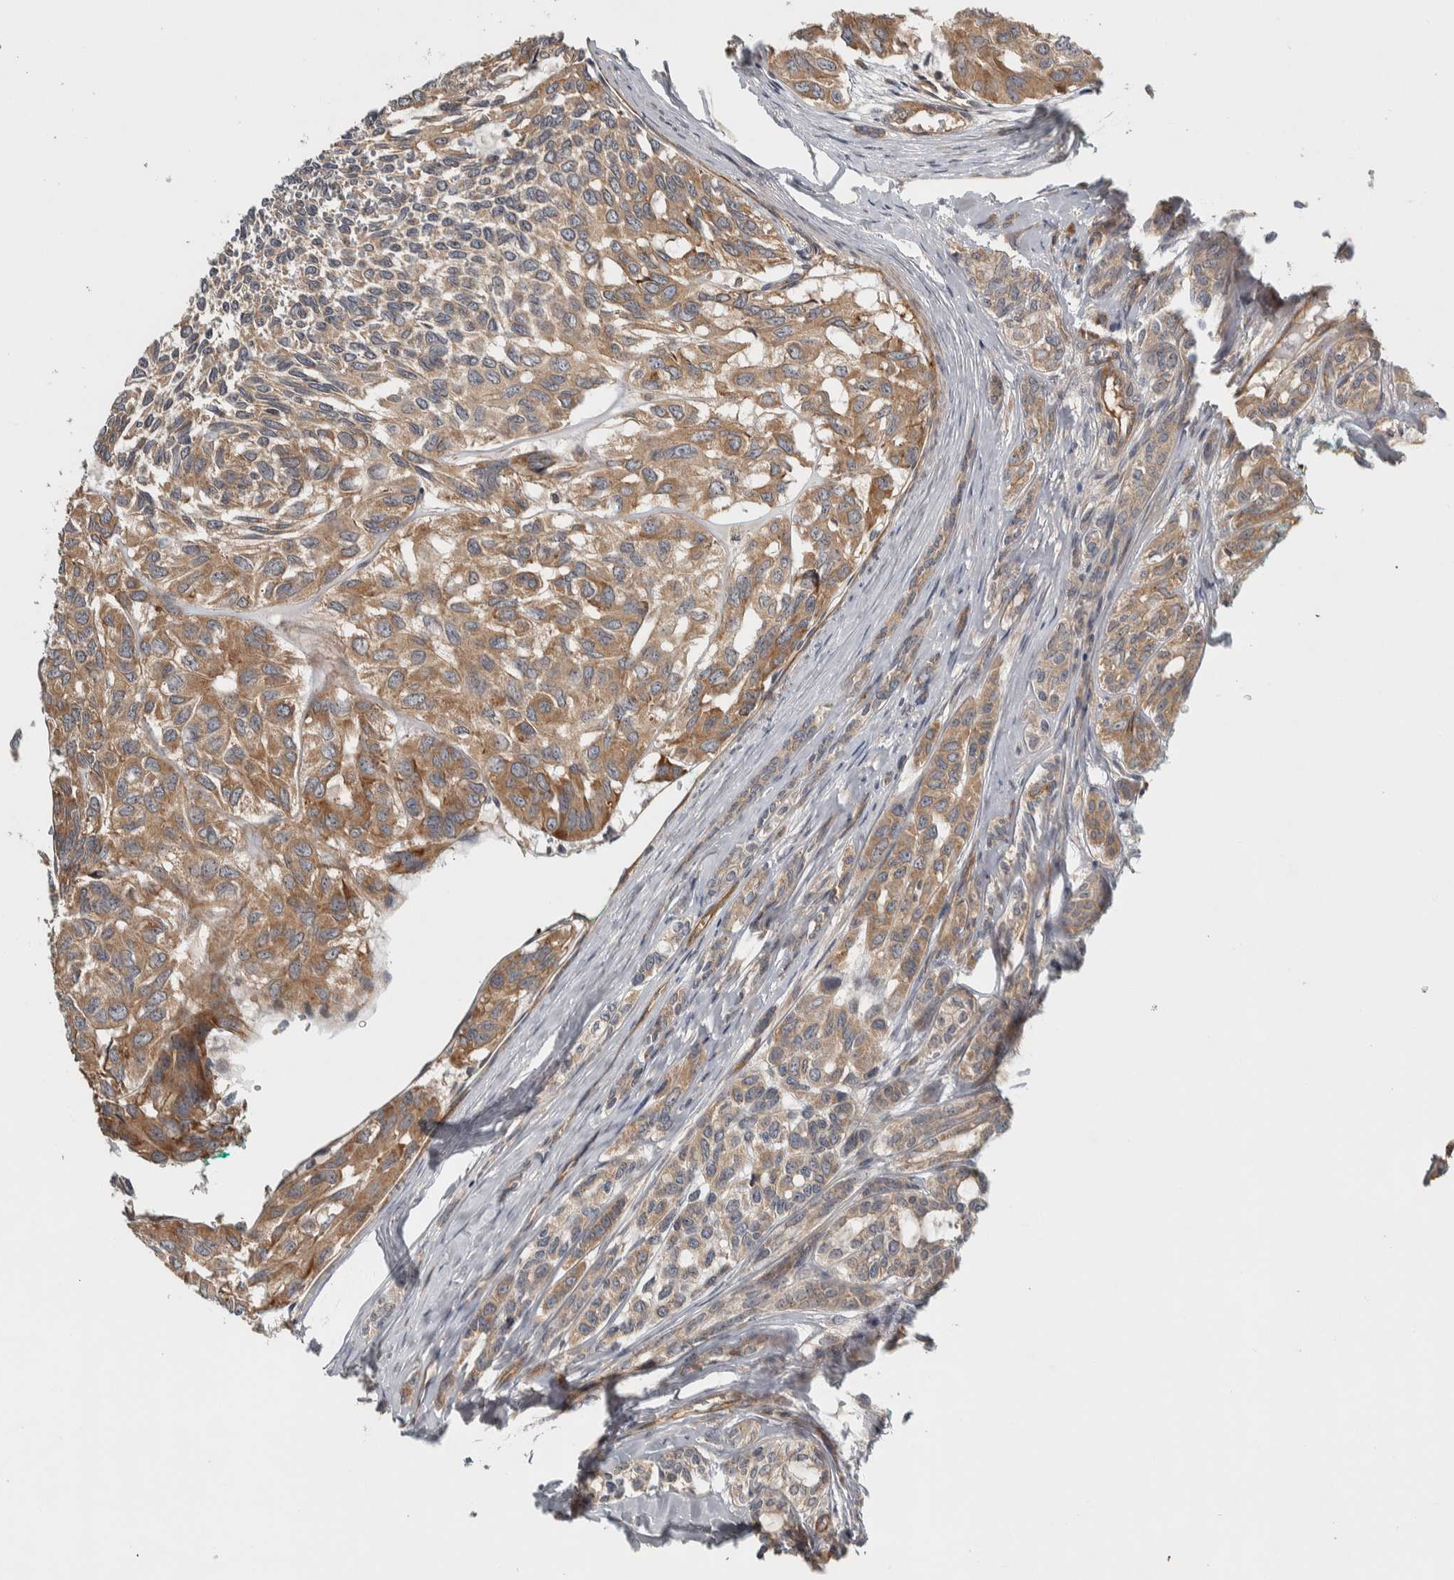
{"staining": {"intensity": "moderate", "quantity": ">75%", "location": "cytoplasmic/membranous"}, "tissue": "head and neck cancer", "cell_type": "Tumor cells", "image_type": "cancer", "snomed": [{"axis": "morphology", "description": "Adenocarcinoma, NOS"}, {"axis": "topography", "description": "Salivary gland, NOS"}, {"axis": "topography", "description": "Head-Neck"}], "caption": "About >75% of tumor cells in human head and neck adenocarcinoma exhibit moderate cytoplasmic/membranous protein expression as visualized by brown immunohistochemical staining.", "gene": "TBC1D31", "patient": {"sex": "female", "age": 76}}